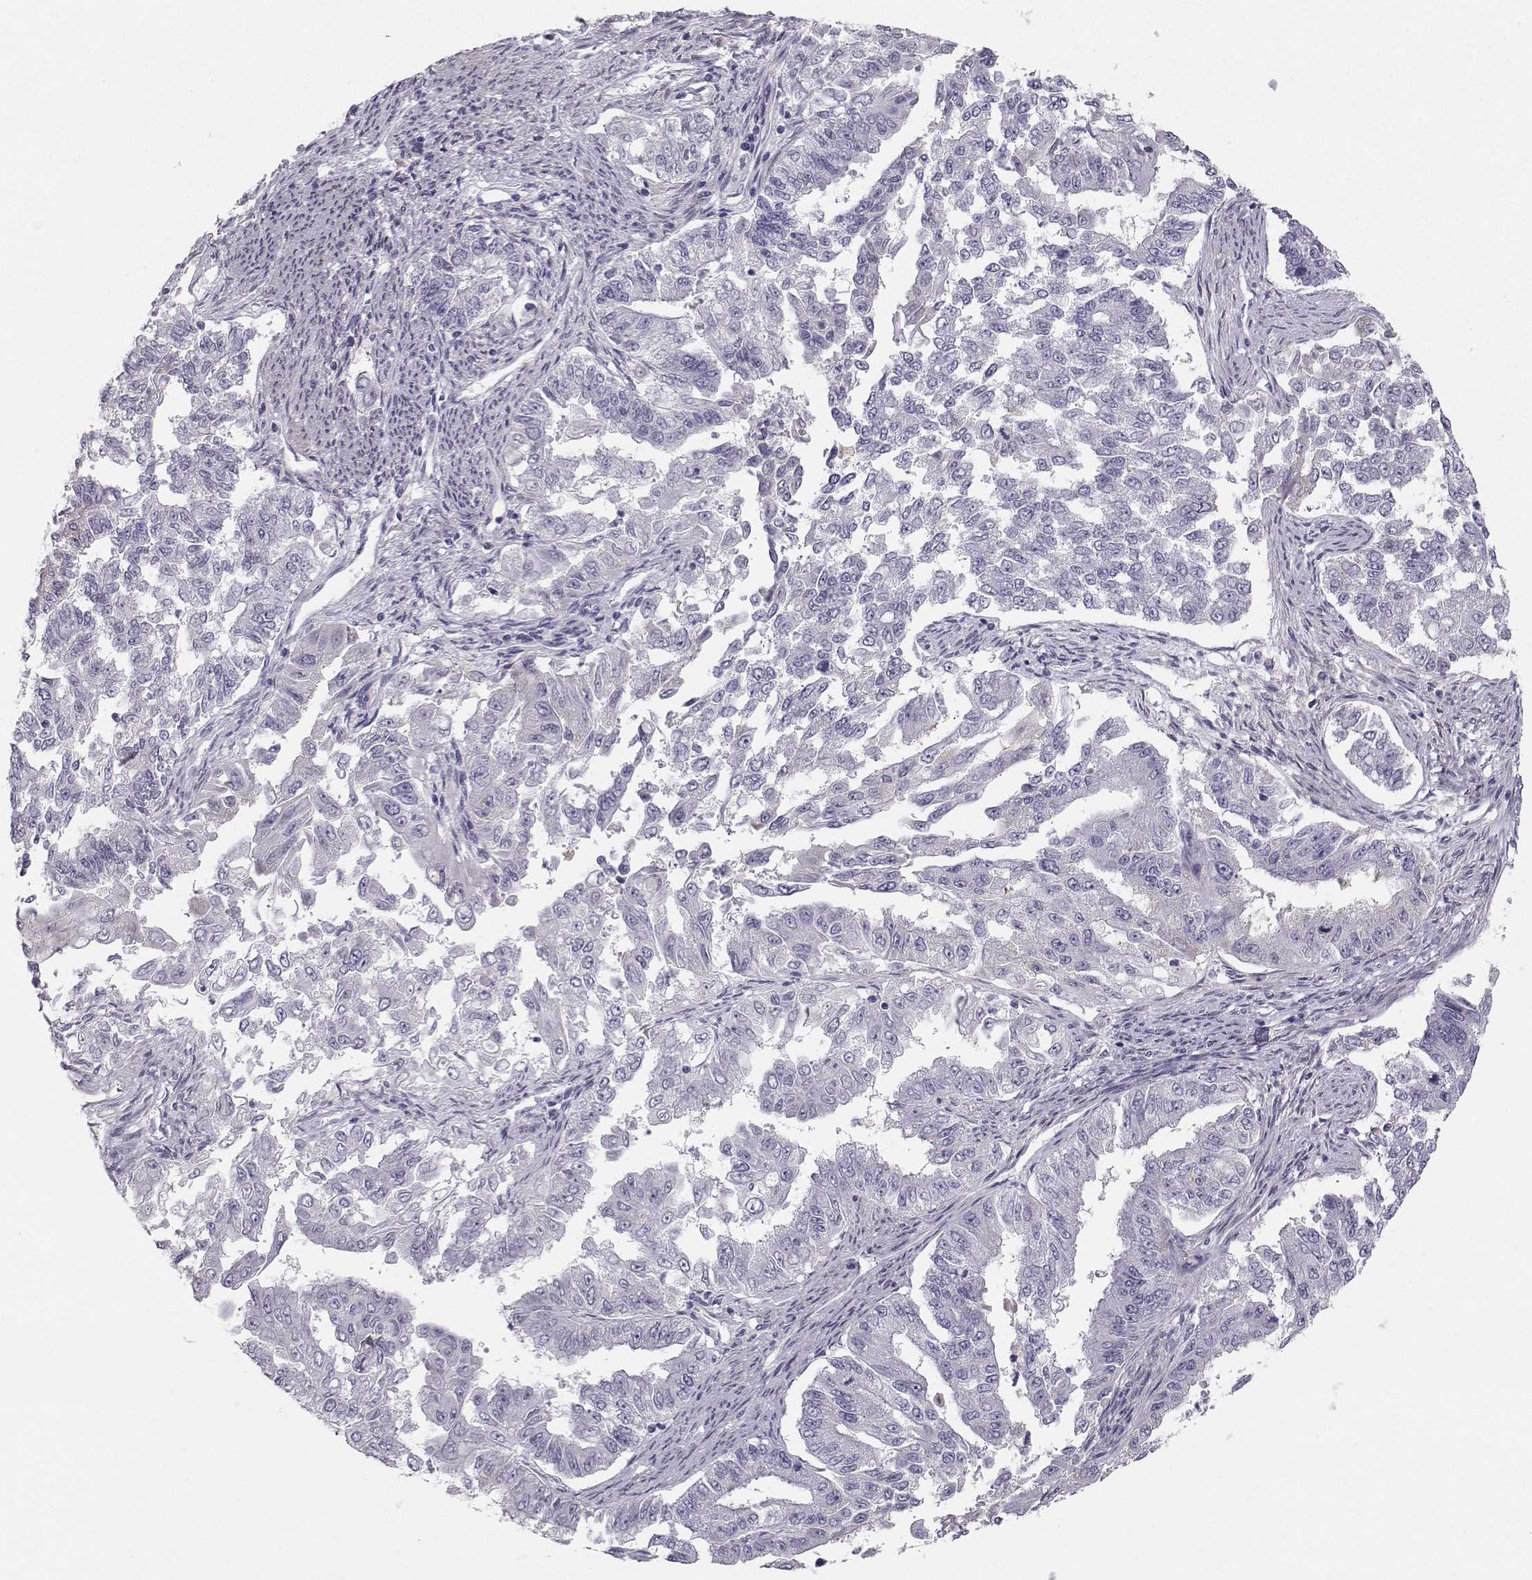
{"staining": {"intensity": "negative", "quantity": "none", "location": "none"}, "tissue": "endometrial cancer", "cell_type": "Tumor cells", "image_type": "cancer", "snomed": [{"axis": "morphology", "description": "Adenocarcinoma, NOS"}, {"axis": "topography", "description": "Uterus"}], "caption": "Immunohistochemistry (IHC) image of neoplastic tissue: human adenocarcinoma (endometrial) stained with DAB (3,3'-diaminobenzidine) displays no significant protein expression in tumor cells. (Stains: DAB immunohistochemistry with hematoxylin counter stain, Microscopy: brightfield microscopy at high magnification).", "gene": "CASR", "patient": {"sex": "female", "age": 59}}